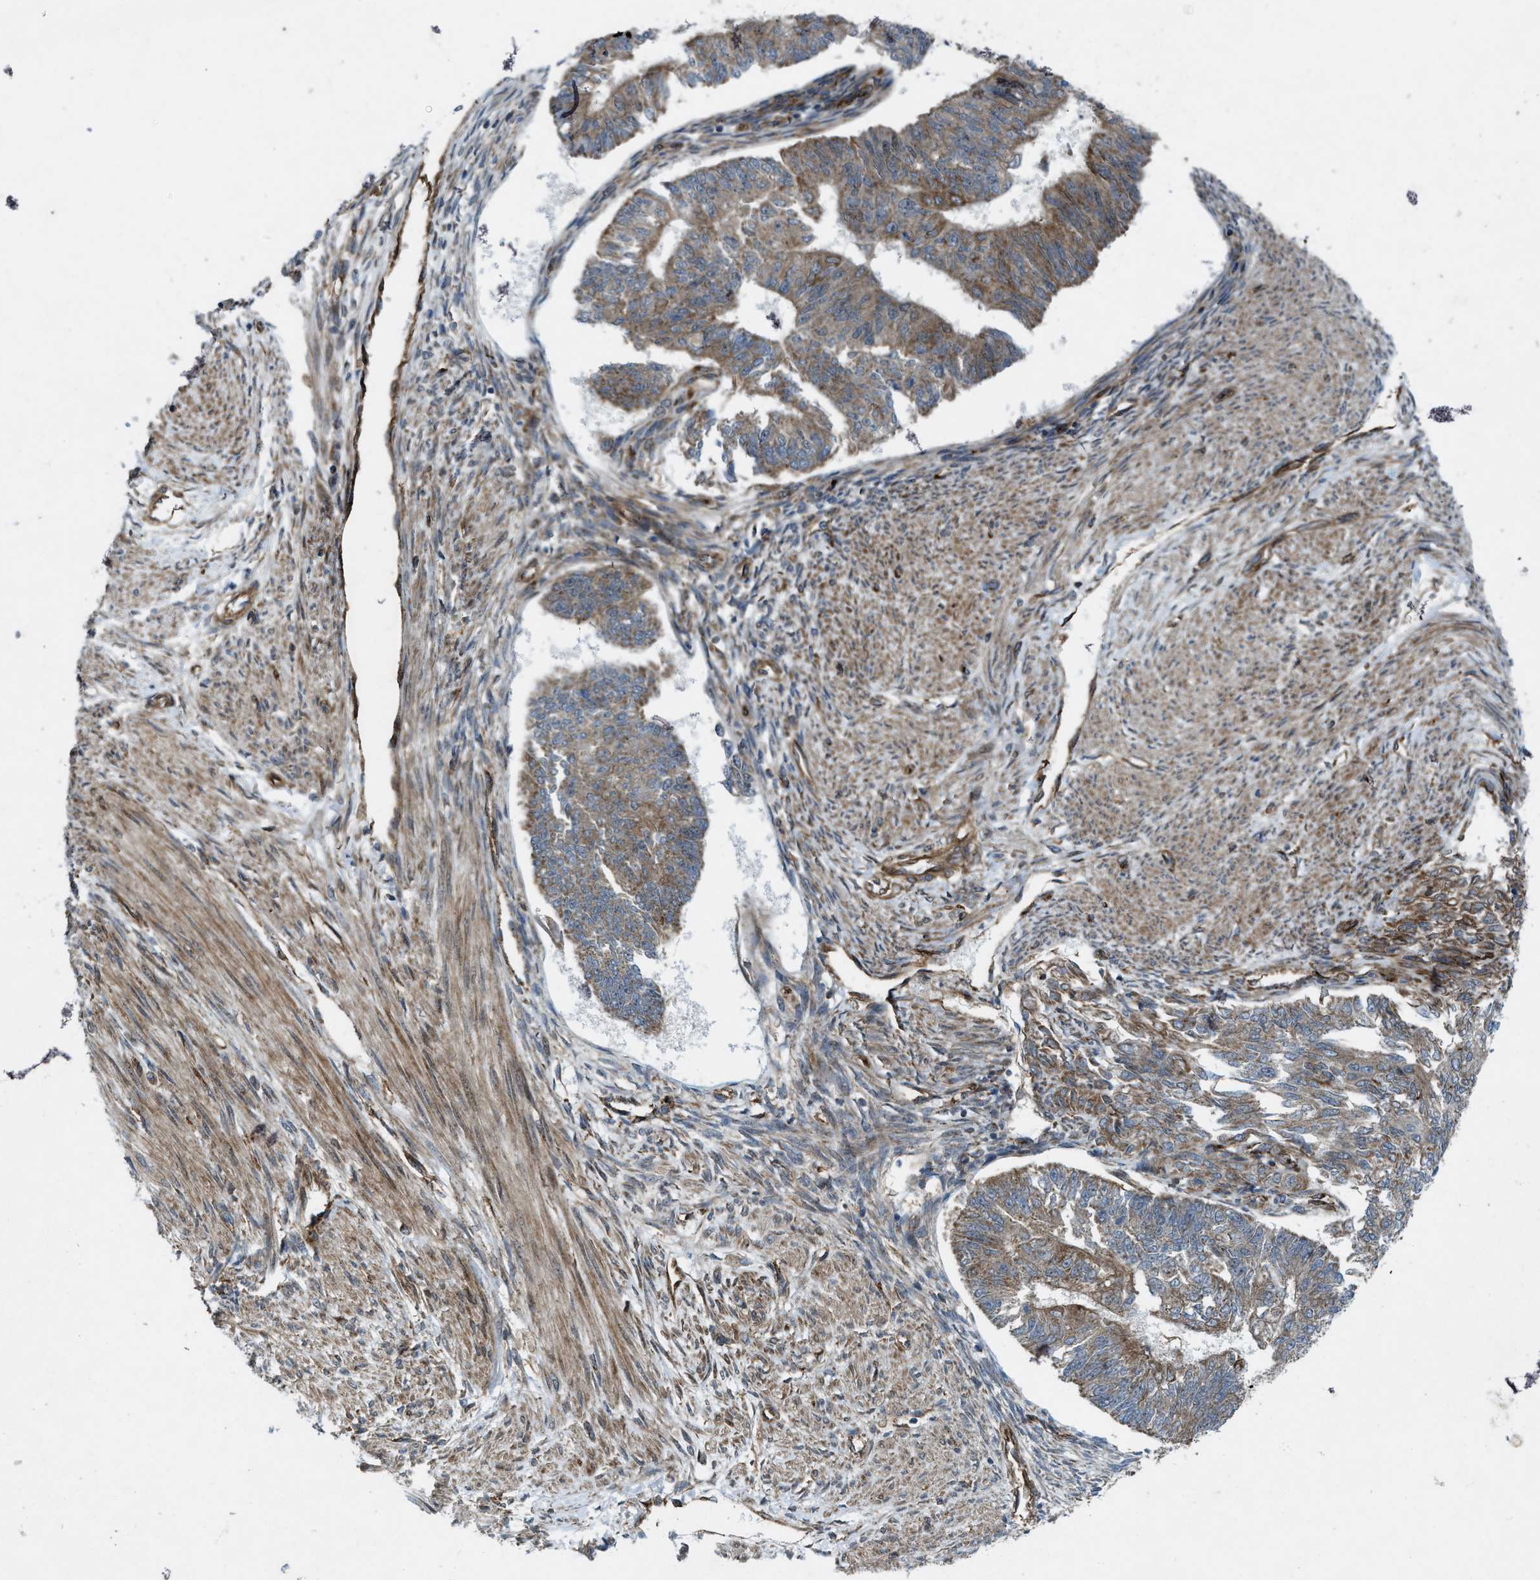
{"staining": {"intensity": "moderate", "quantity": ">75%", "location": "cytoplasmic/membranous"}, "tissue": "endometrial cancer", "cell_type": "Tumor cells", "image_type": "cancer", "snomed": [{"axis": "morphology", "description": "Adenocarcinoma, NOS"}, {"axis": "topography", "description": "Endometrium"}], "caption": "Adenocarcinoma (endometrial) stained for a protein exhibits moderate cytoplasmic/membranous positivity in tumor cells.", "gene": "URGCP", "patient": {"sex": "female", "age": 32}}